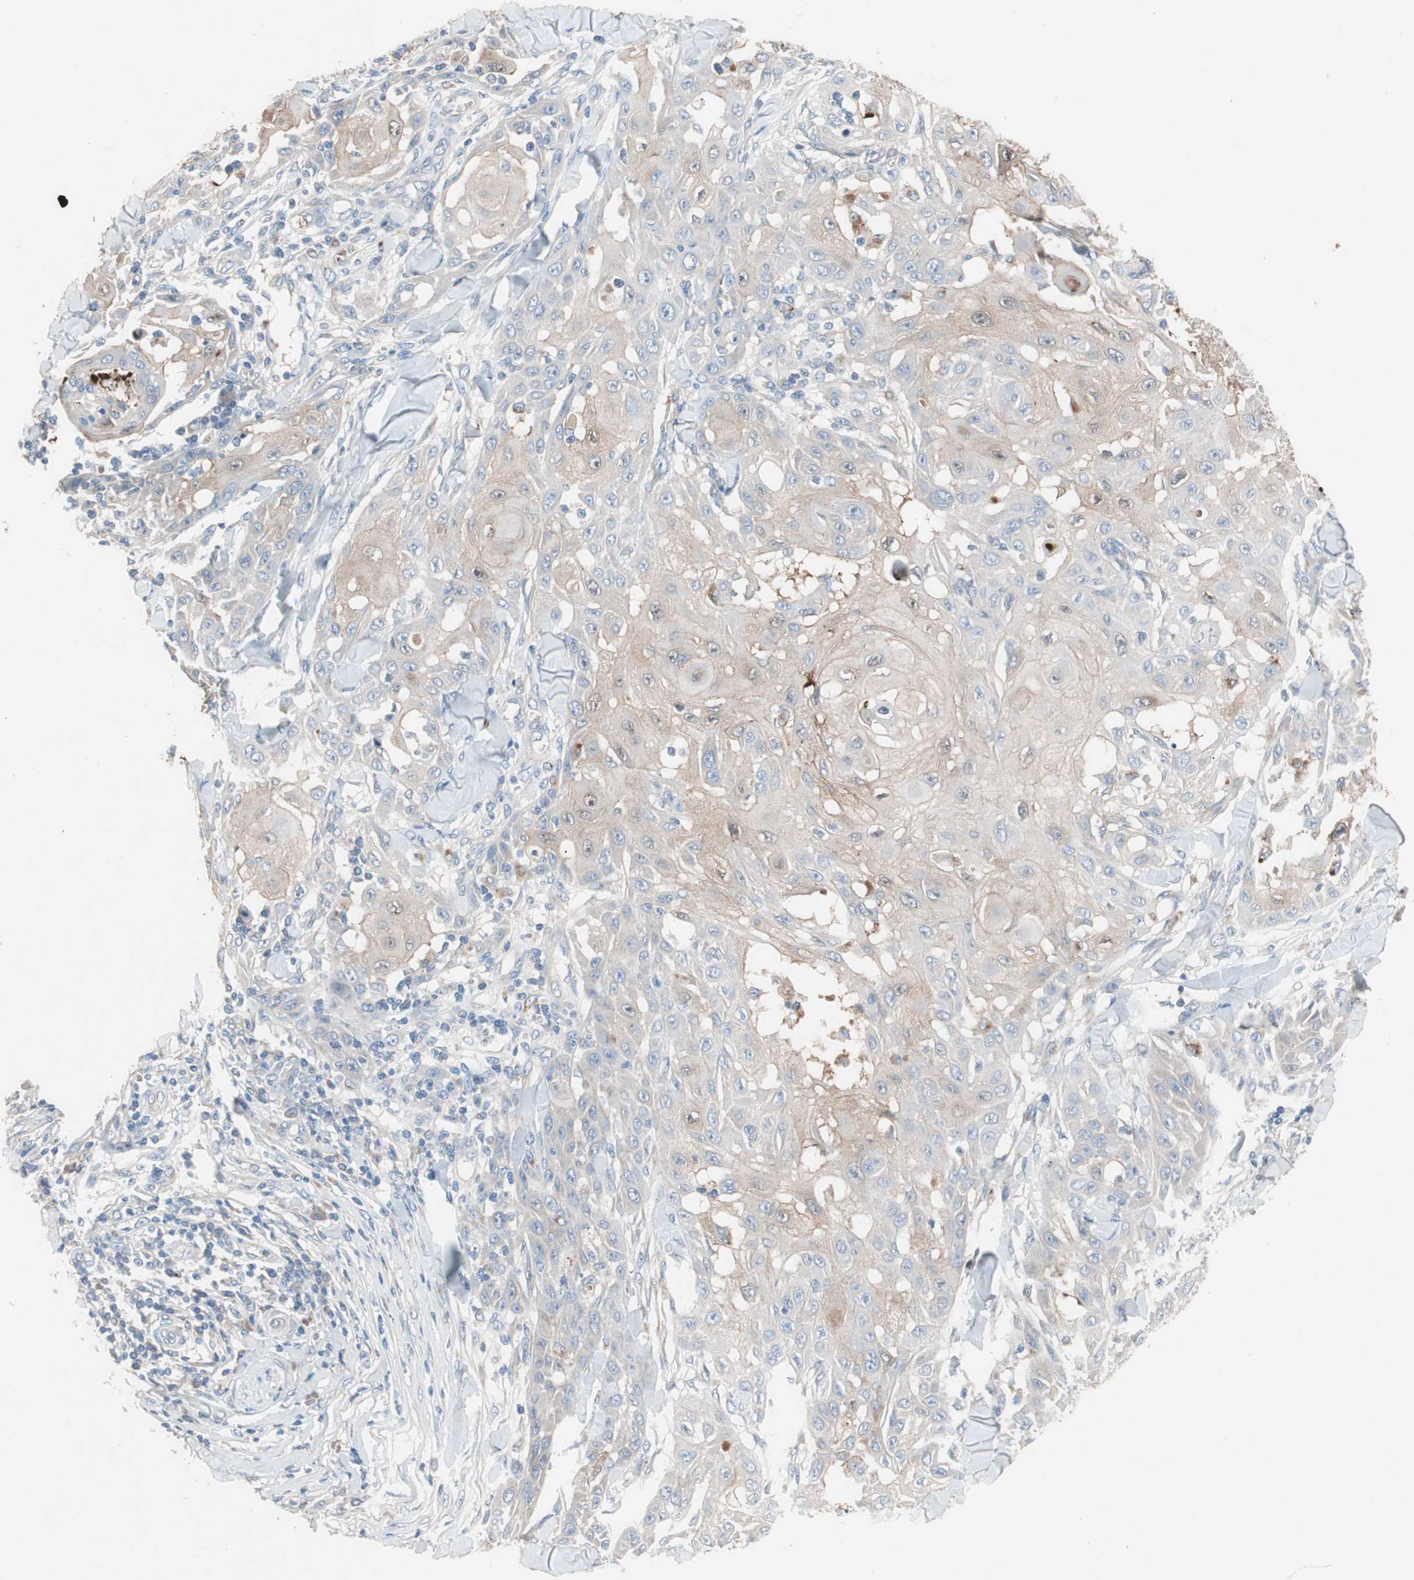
{"staining": {"intensity": "weak", "quantity": ">75%", "location": "cytoplasmic/membranous"}, "tissue": "skin cancer", "cell_type": "Tumor cells", "image_type": "cancer", "snomed": [{"axis": "morphology", "description": "Squamous cell carcinoma, NOS"}, {"axis": "topography", "description": "Skin"}], "caption": "A histopathology image of squamous cell carcinoma (skin) stained for a protein displays weak cytoplasmic/membranous brown staining in tumor cells.", "gene": "CLEC4D", "patient": {"sex": "male", "age": 24}}